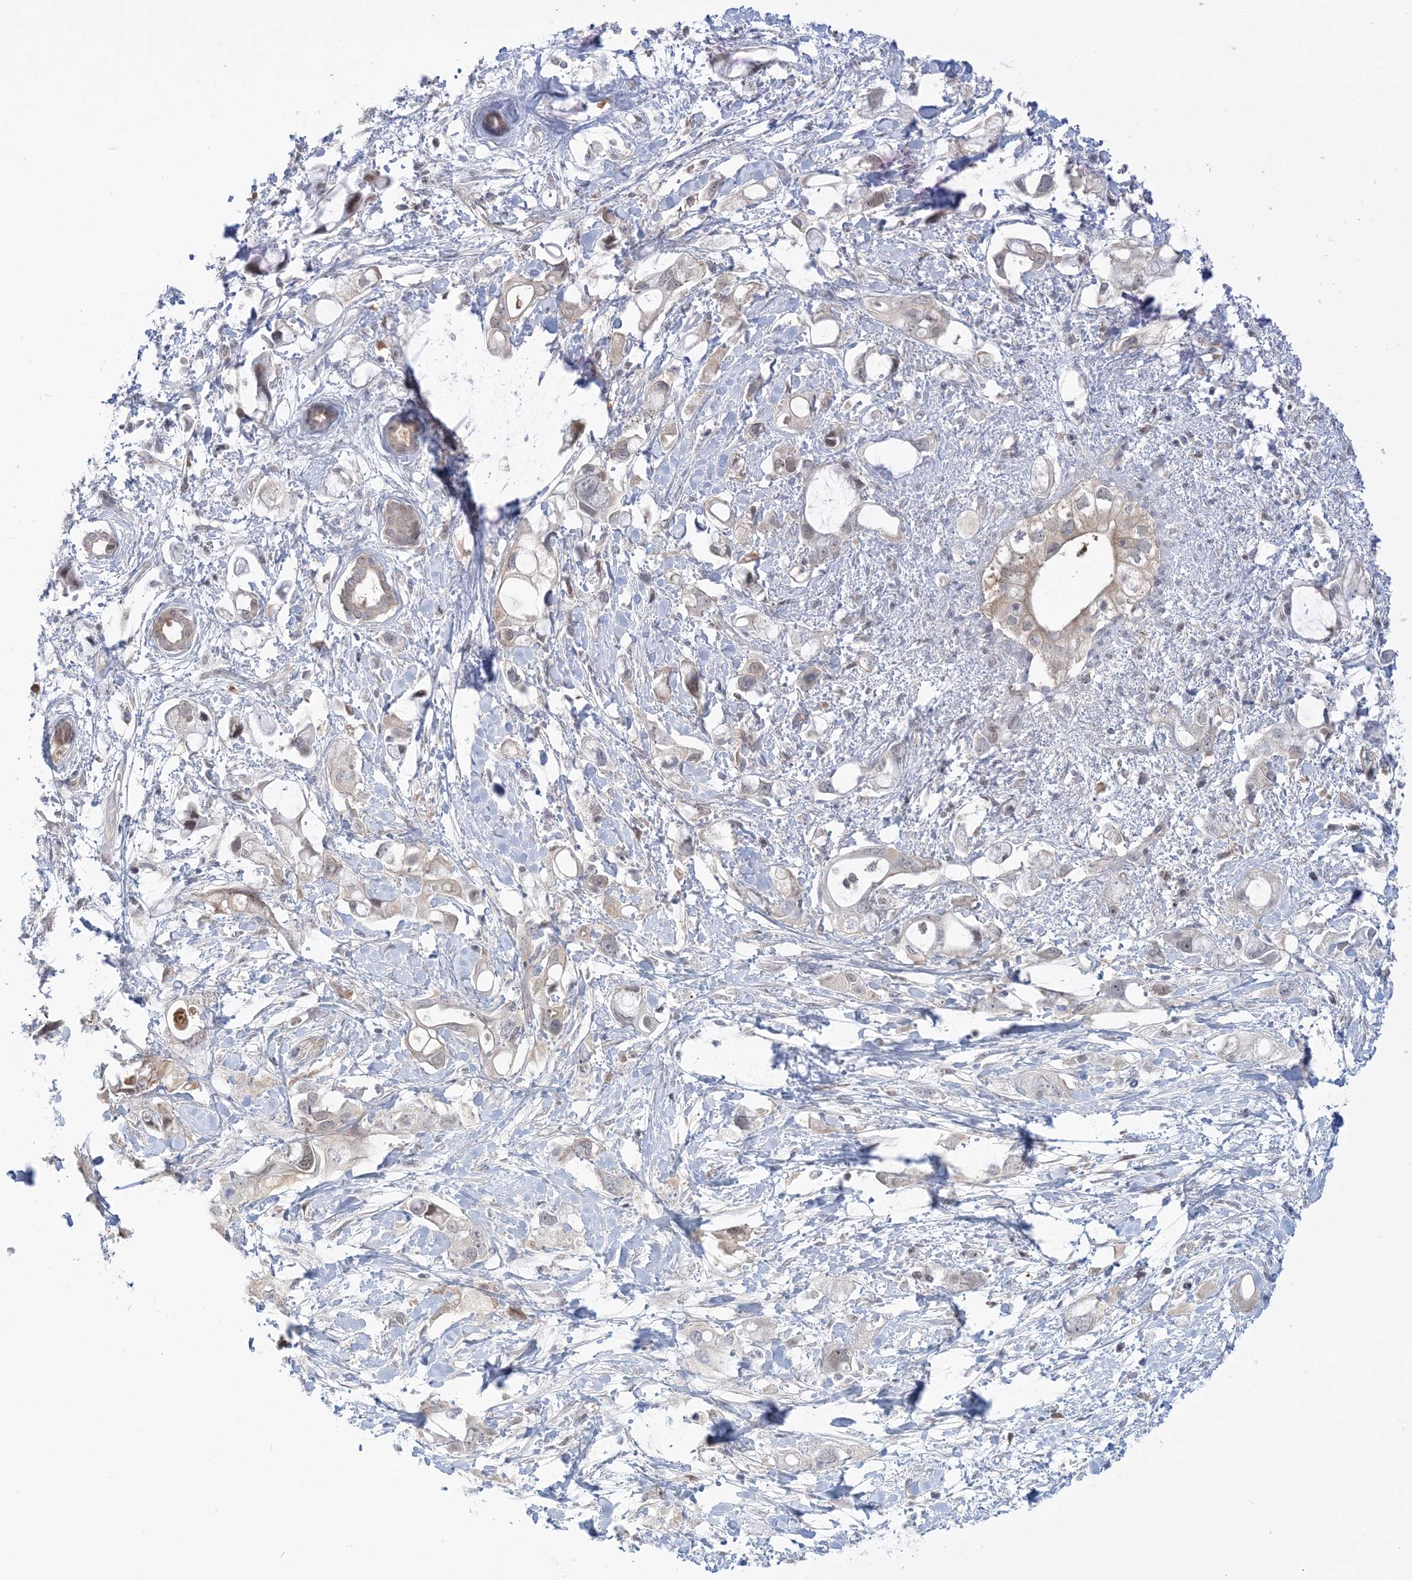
{"staining": {"intensity": "negative", "quantity": "none", "location": "none"}, "tissue": "pancreatic cancer", "cell_type": "Tumor cells", "image_type": "cancer", "snomed": [{"axis": "morphology", "description": "Adenocarcinoma, NOS"}, {"axis": "topography", "description": "Pancreas"}], "caption": "There is no significant staining in tumor cells of pancreatic adenocarcinoma. Brightfield microscopy of immunohistochemistry stained with DAB (brown) and hematoxylin (blue), captured at high magnification.", "gene": "THADA", "patient": {"sex": "female", "age": 56}}